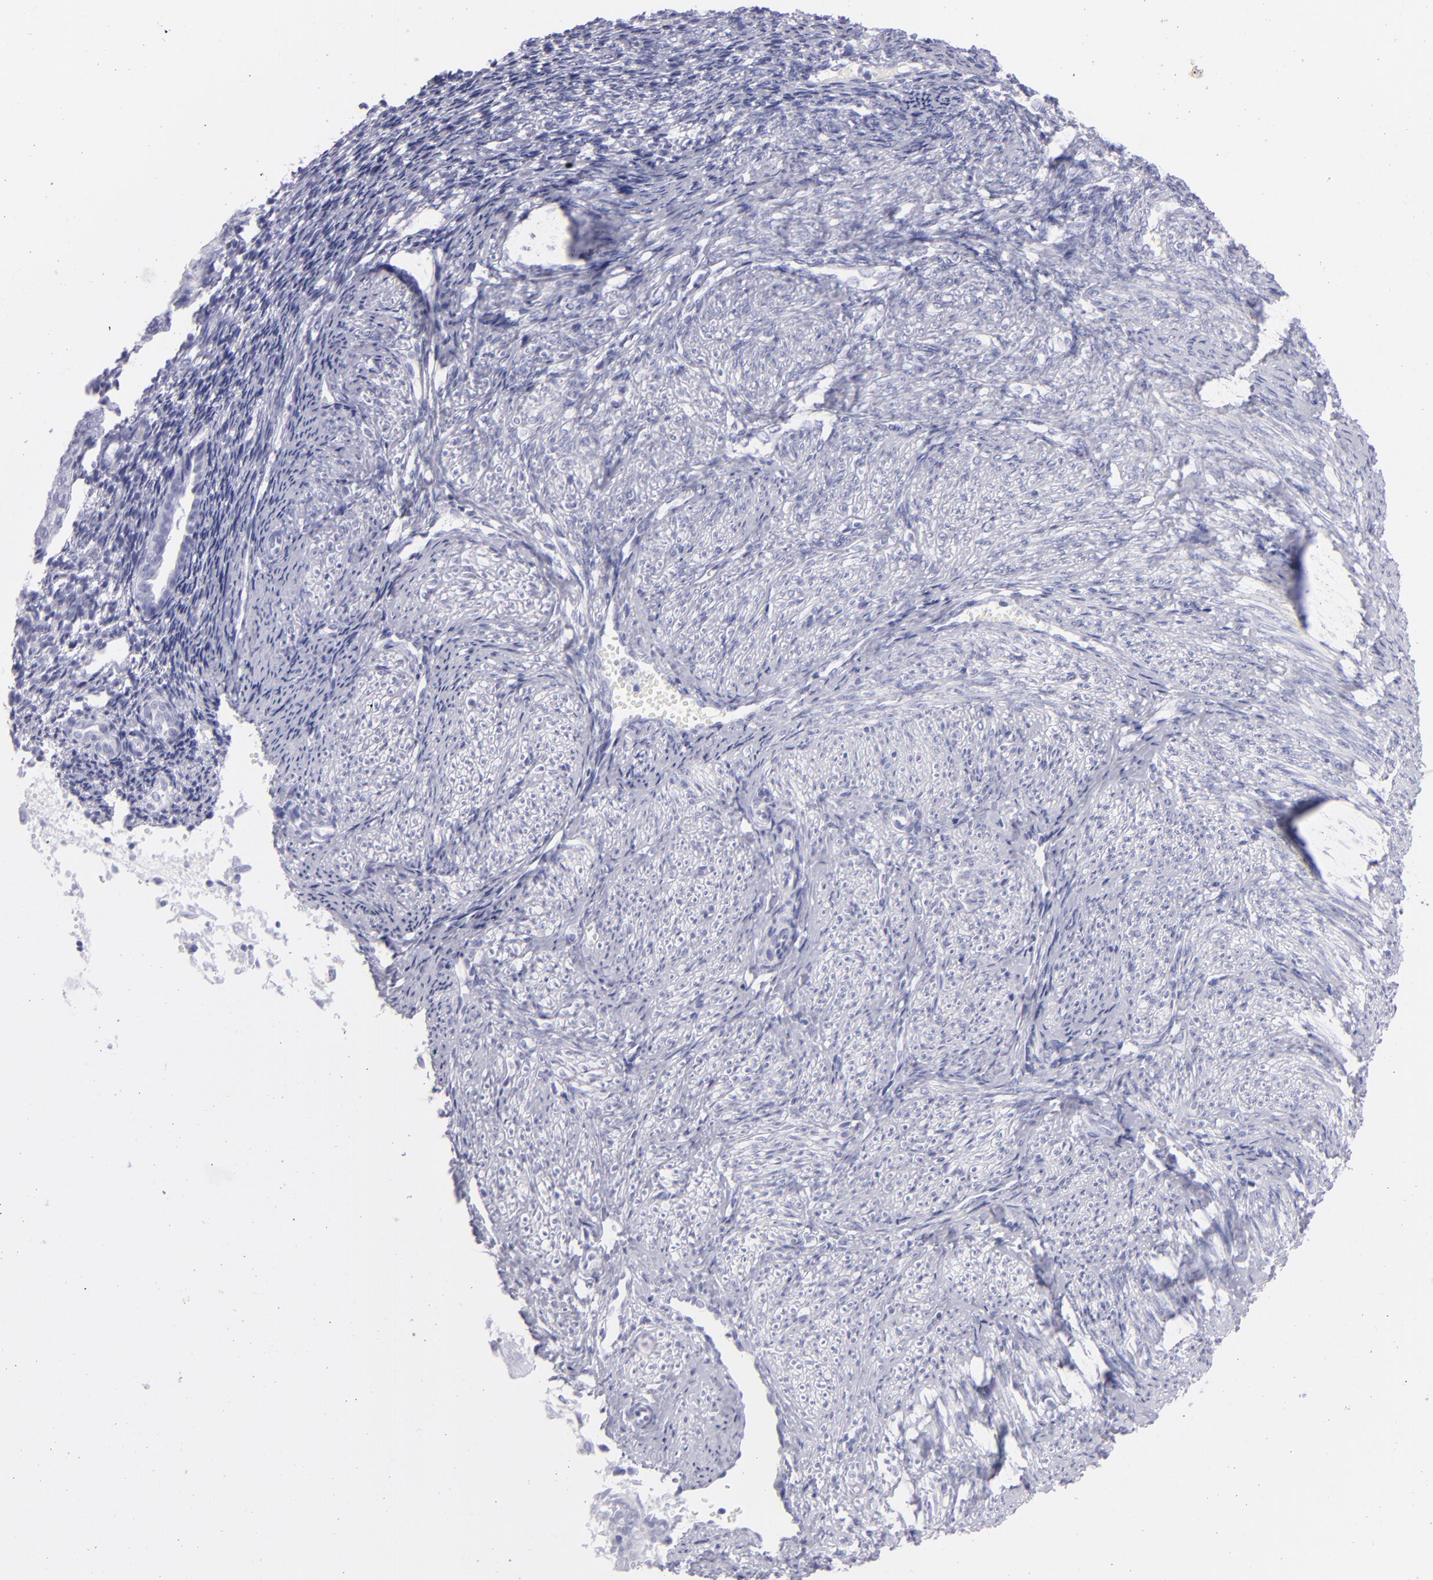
{"staining": {"intensity": "negative", "quantity": "none", "location": "none"}, "tissue": "endometrial cancer", "cell_type": "Tumor cells", "image_type": "cancer", "snomed": [{"axis": "morphology", "description": "Adenocarcinoma, NOS"}, {"axis": "topography", "description": "Endometrium"}], "caption": "Immunohistochemistry photomicrograph of human adenocarcinoma (endometrial) stained for a protein (brown), which displays no staining in tumor cells.", "gene": "PRPH", "patient": {"sex": "female", "age": 55}}